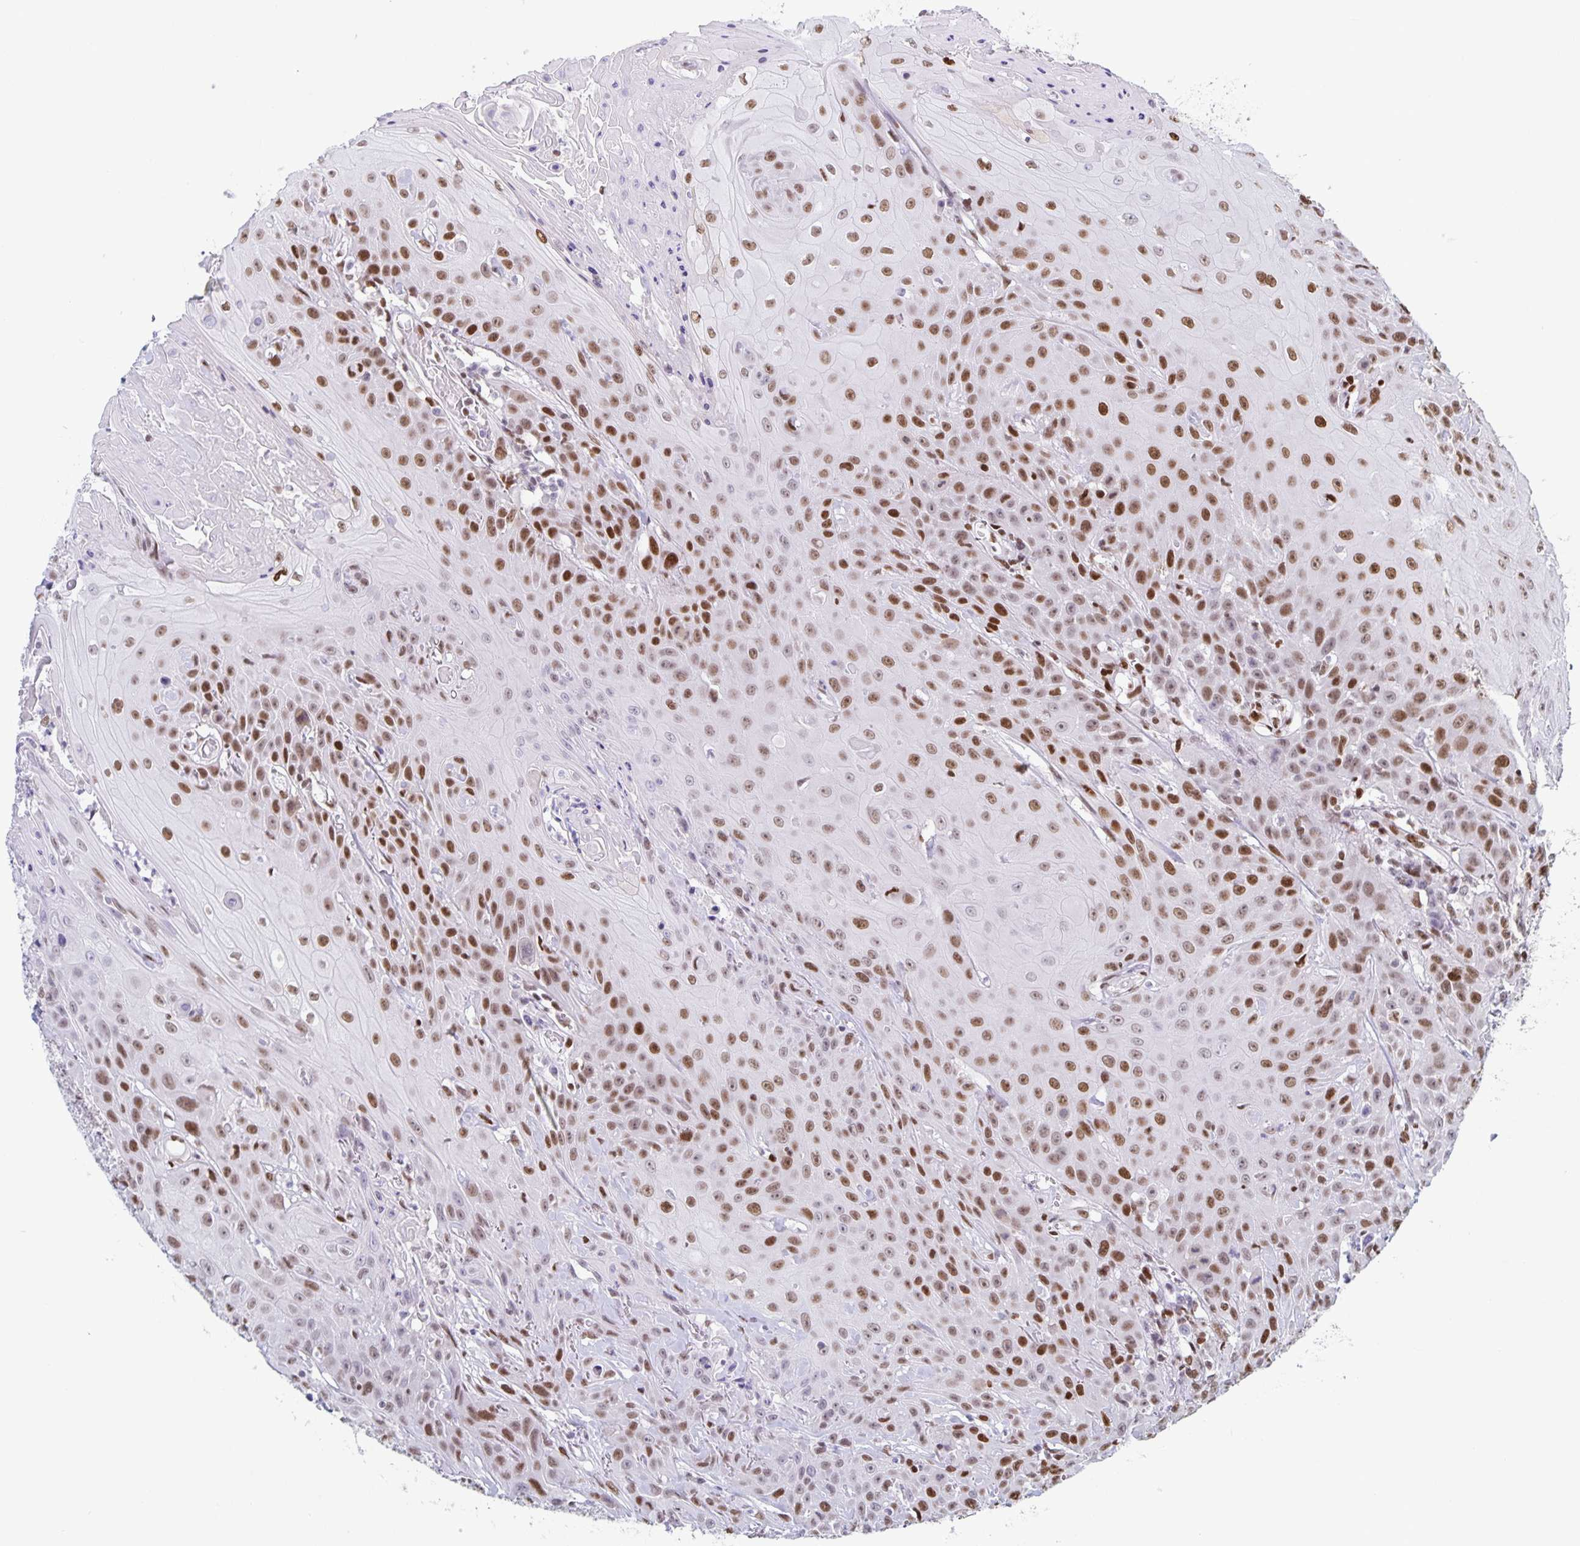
{"staining": {"intensity": "moderate", "quantity": ">75%", "location": "nuclear"}, "tissue": "head and neck cancer", "cell_type": "Tumor cells", "image_type": "cancer", "snomed": [{"axis": "morphology", "description": "Squamous cell carcinoma, NOS"}, {"axis": "topography", "description": "Skin"}, {"axis": "topography", "description": "Head-Neck"}], "caption": "Tumor cells show medium levels of moderate nuclear staining in about >75% of cells in human squamous cell carcinoma (head and neck).", "gene": "JUND", "patient": {"sex": "male", "age": 80}}